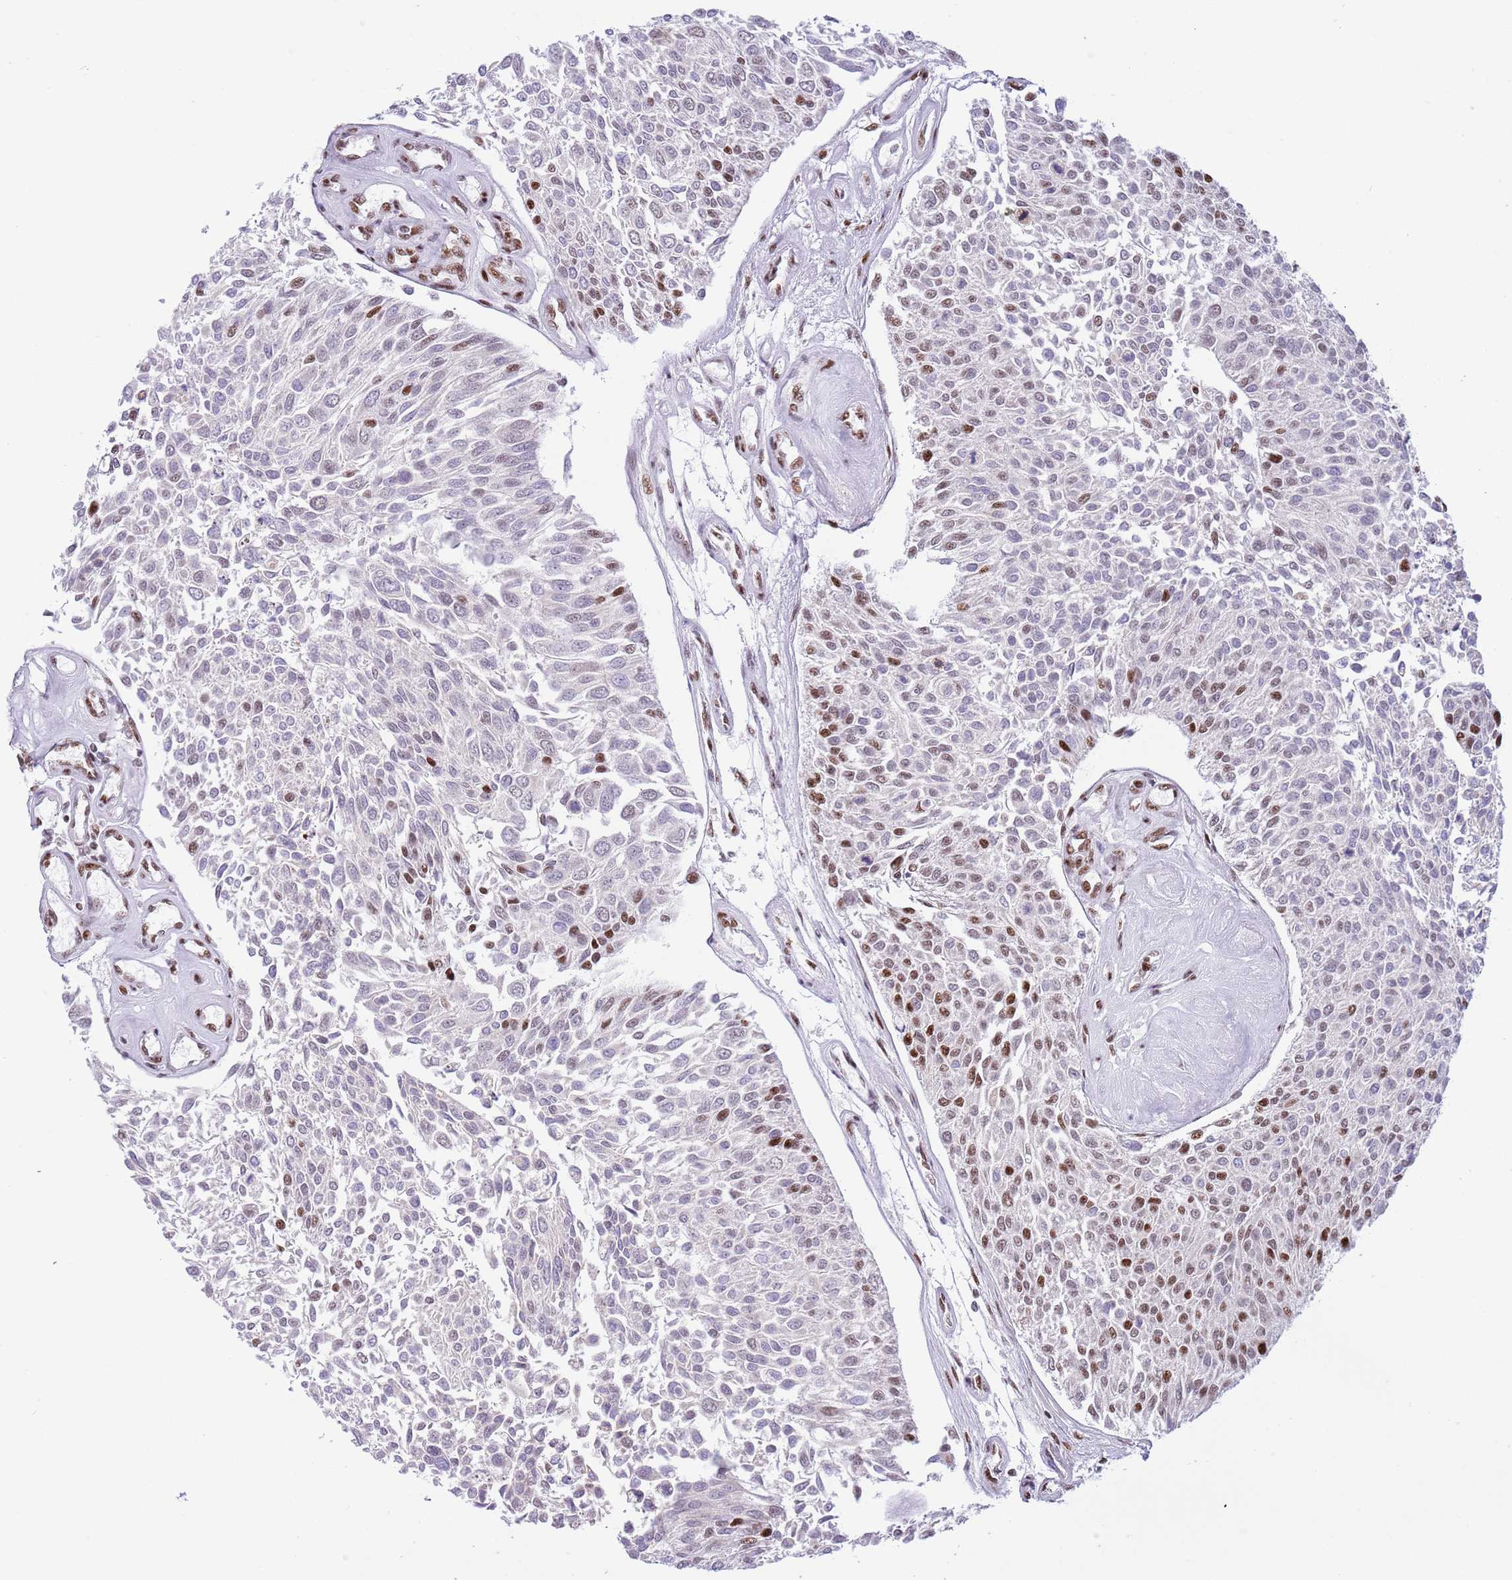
{"staining": {"intensity": "strong", "quantity": "<25%", "location": "nuclear"}, "tissue": "urothelial cancer", "cell_type": "Tumor cells", "image_type": "cancer", "snomed": [{"axis": "morphology", "description": "Urothelial carcinoma, NOS"}, {"axis": "topography", "description": "Urinary bladder"}], "caption": "IHC staining of transitional cell carcinoma, which demonstrates medium levels of strong nuclear positivity in approximately <25% of tumor cells indicating strong nuclear protein staining. The staining was performed using DAB (brown) for protein detection and nuclei were counterstained in hematoxylin (blue).", "gene": "SF3A2", "patient": {"sex": "male", "age": 55}}